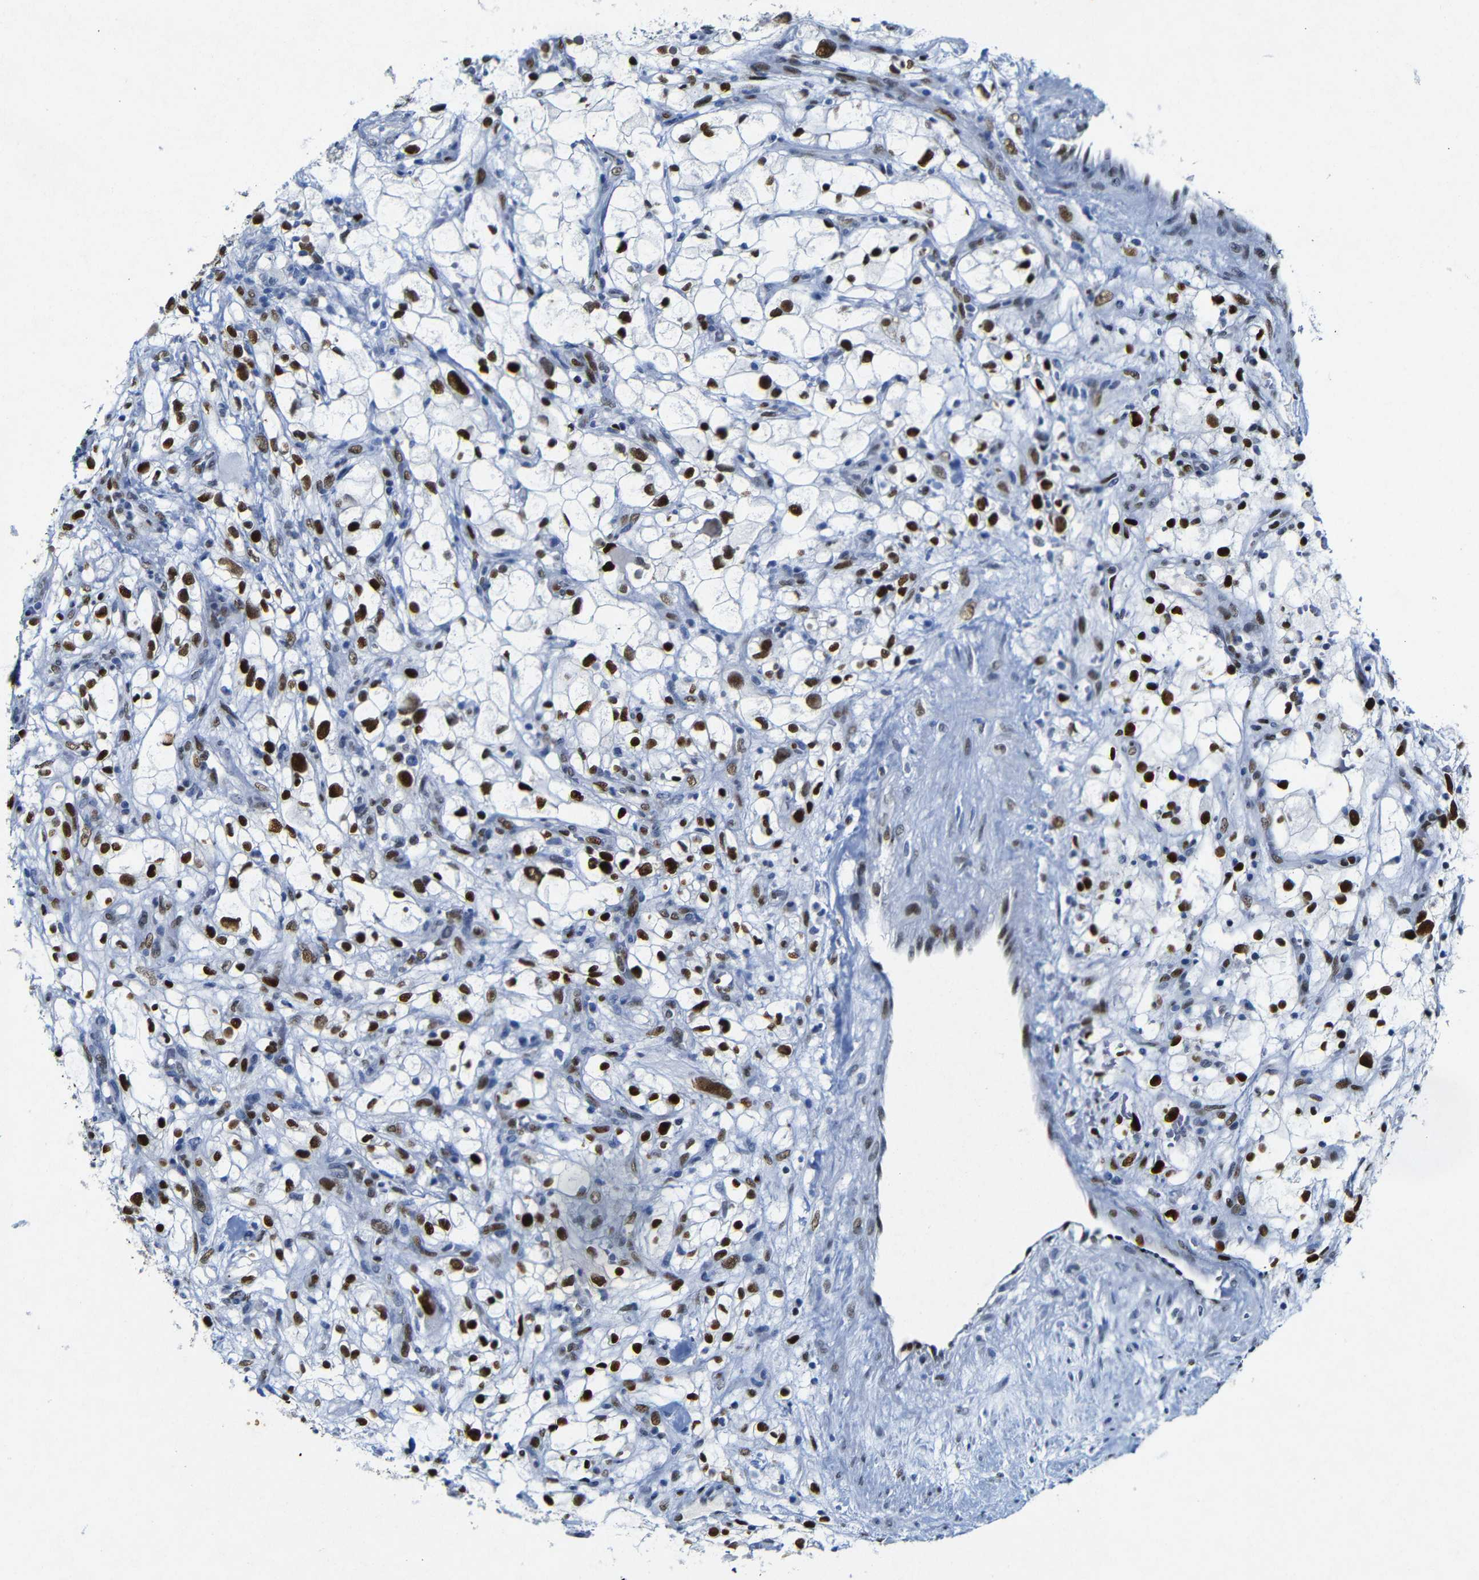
{"staining": {"intensity": "strong", "quantity": ">75%", "location": "nuclear"}, "tissue": "renal cancer", "cell_type": "Tumor cells", "image_type": "cancer", "snomed": [{"axis": "morphology", "description": "Adenocarcinoma, NOS"}, {"axis": "topography", "description": "Kidney"}], "caption": "This is an image of immunohistochemistry (IHC) staining of renal adenocarcinoma, which shows strong positivity in the nuclear of tumor cells.", "gene": "FOSL2", "patient": {"sex": "female", "age": 60}}